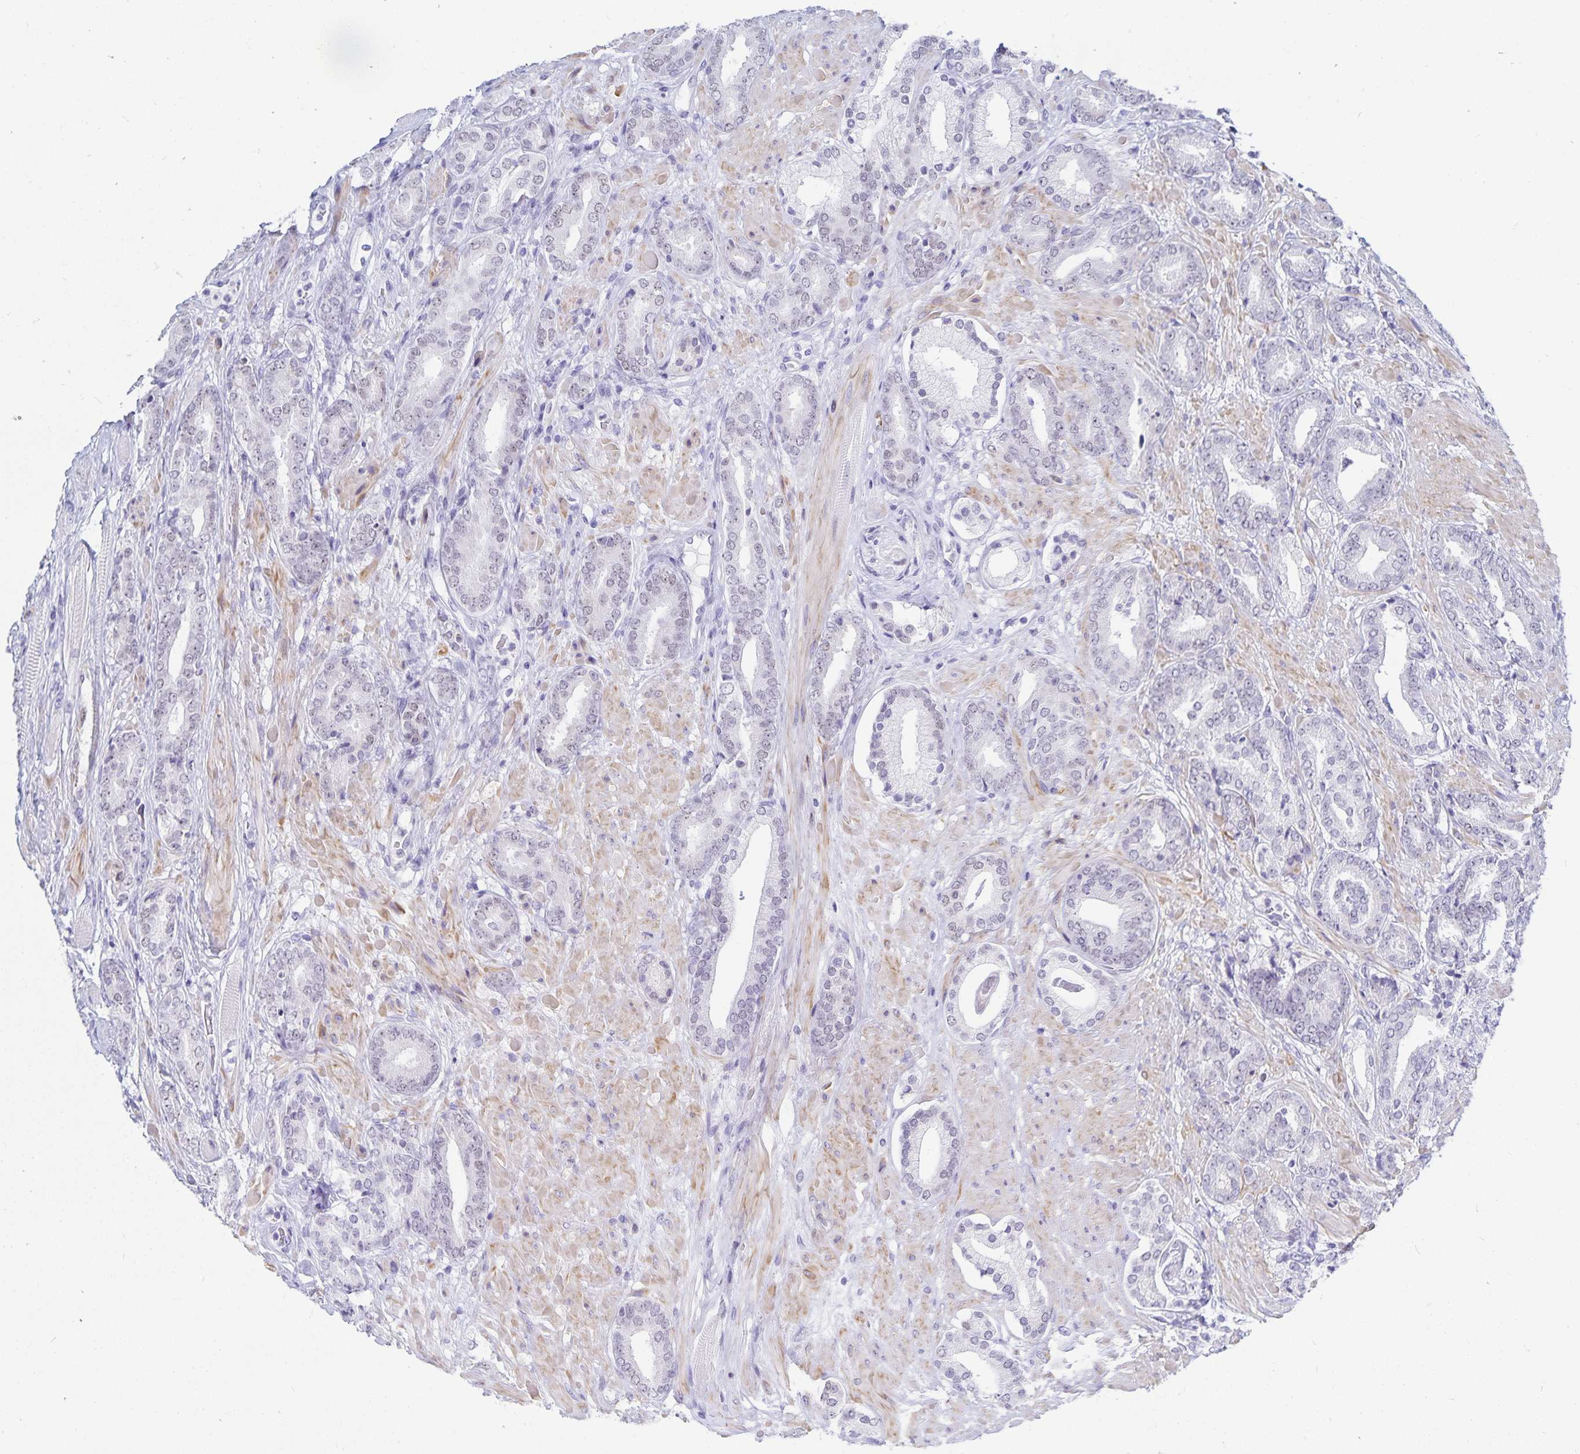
{"staining": {"intensity": "negative", "quantity": "none", "location": "none"}, "tissue": "prostate cancer", "cell_type": "Tumor cells", "image_type": "cancer", "snomed": [{"axis": "morphology", "description": "Adenocarcinoma, High grade"}, {"axis": "topography", "description": "Prostate"}], "caption": "An immunohistochemistry photomicrograph of prostate cancer is shown. There is no staining in tumor cells of prostate cancer. (Brightfield microscopy of DAB IHC at high magnification).", "gene": "HMGB3", "patient": {"sex": "male", "age": 56}}